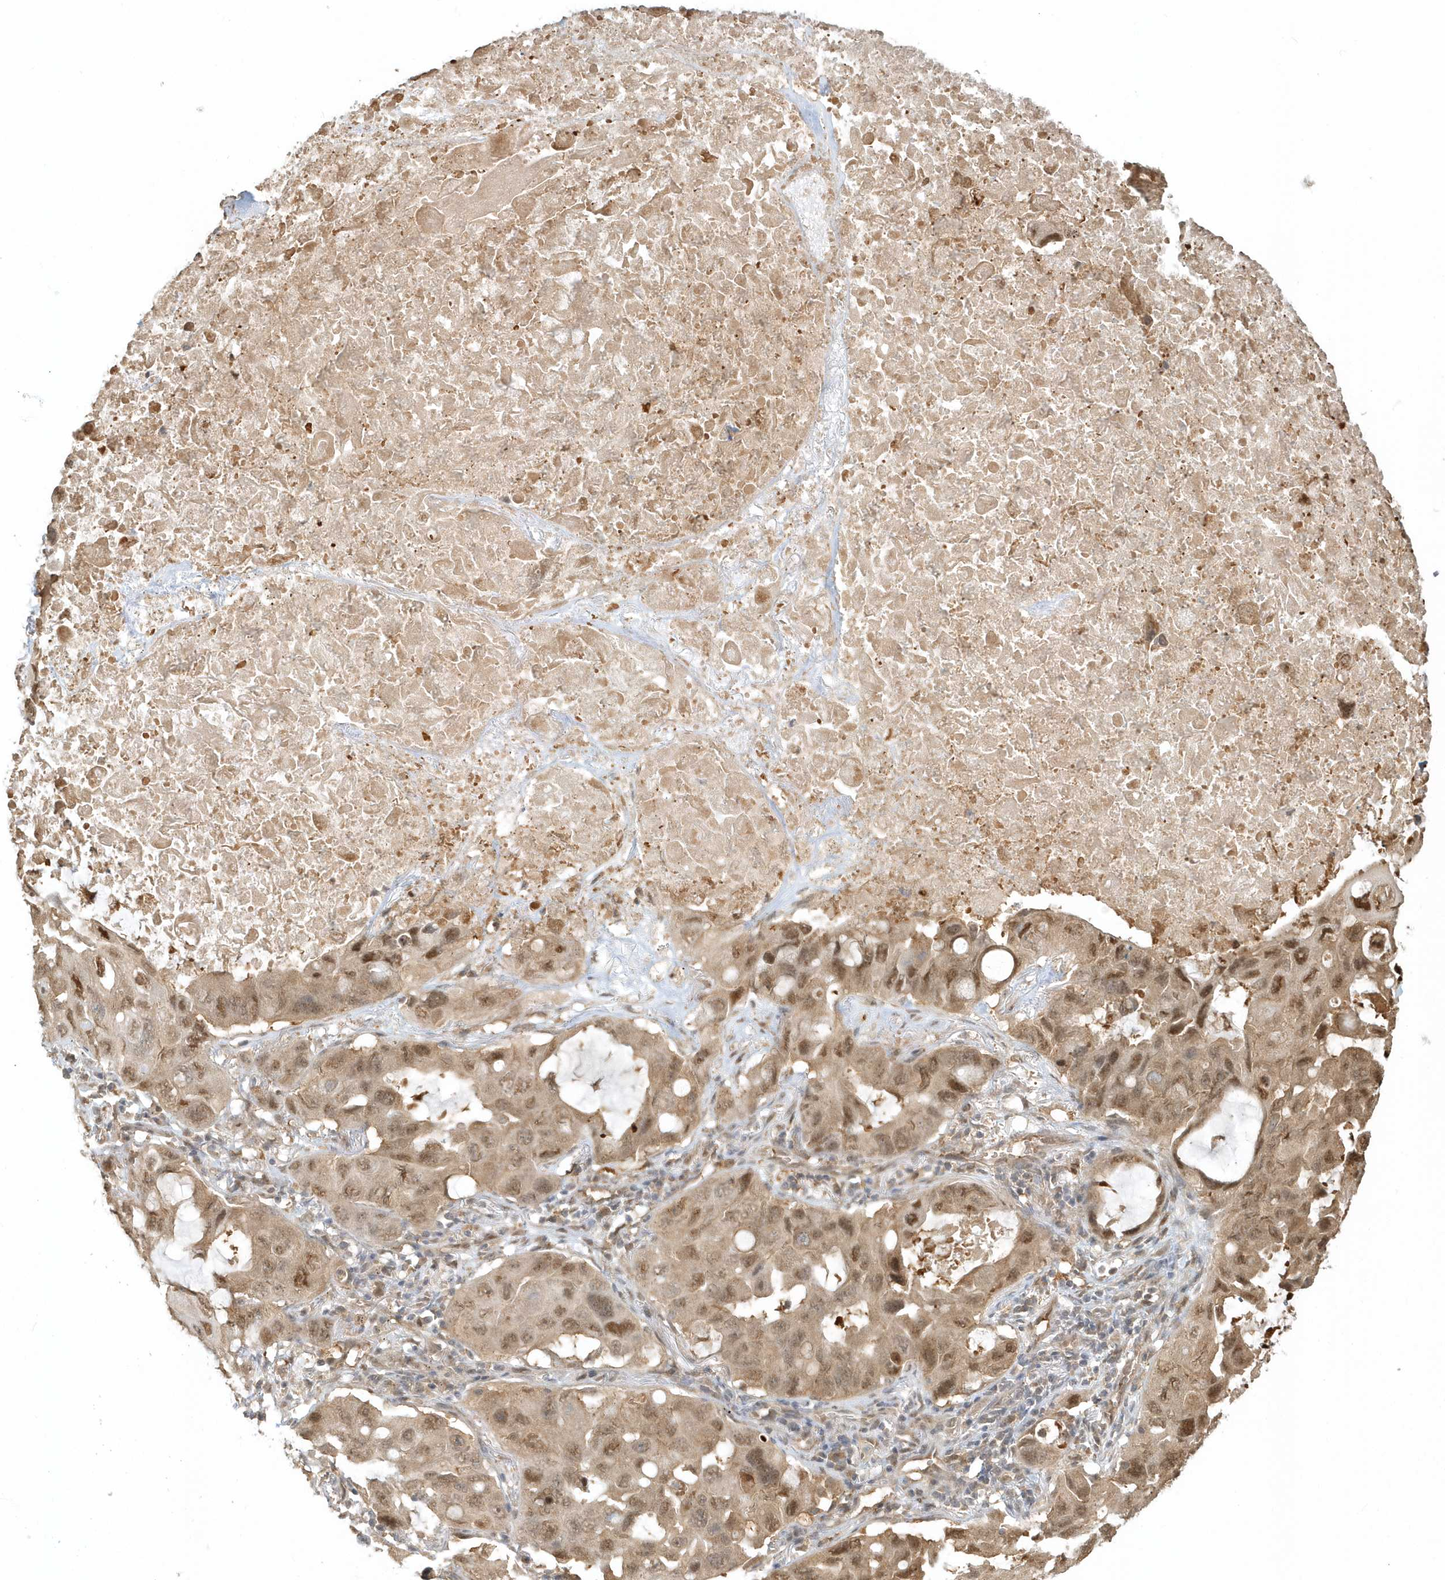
{"staining": {"intensity": "moderate", "quantity": ">75%", "location": "nuclear"}, "tissue": "lung cancer", "cell_type": "Tumor cells", "image_type": "cancer", "snomed": [{"axis": "morphology", "description": "Squamous cell carcinoma, NOS"}, {"axis": "topography", "description": "Lung"}], "caption": "This histopathology image displays squamous cell carcinoma (lung) stained with immunohistochemistry to label a protein in brown. The nuclear of tumor cells show moderate positivity for the protein. Nuclei are counter-stained blue.", "gene": "PSMD6", "patient": {"sex": "female", "age": 73}}